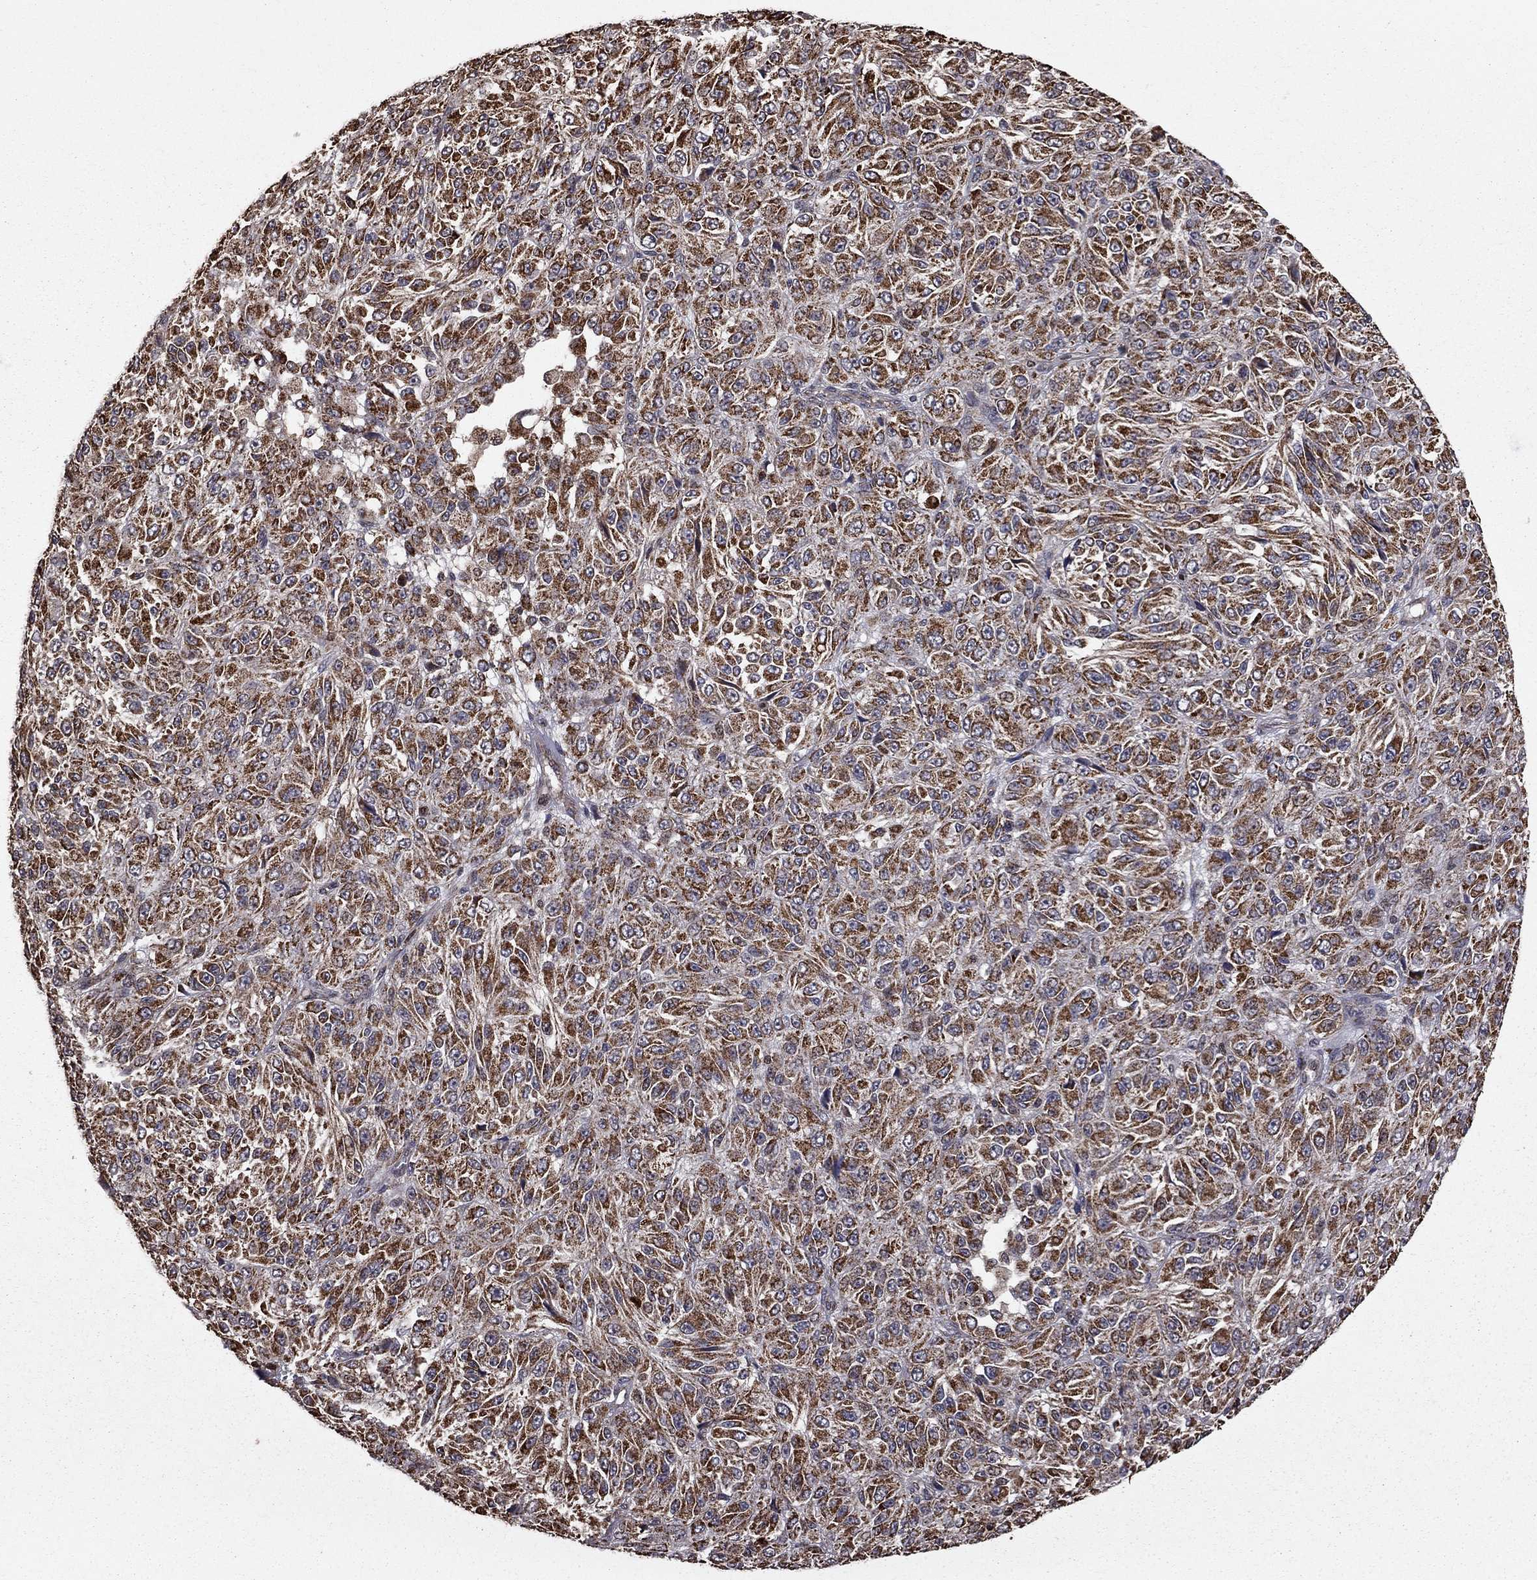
{"staining": {"intensity": "strong", "quantity": ">75%", "location": "cytoplasmic/membranous"}, "tissue": "melanoma", "cell_type": "Tumor cells", "image_type": "cancer", "snomed": [{"axis": "morphology", "description": "Malignant melanoma, Metastatic site"}, {"axis": "topography", "description": "Brain"}], "caption": "This photomicrograph demonstrates IHC staining of melanoma, with high strong cytoplasmic/membranous staining in approximately >75% of tumor cells.", "gene": "ACOT13", "patient": {"sex": "female", "age": 56}}